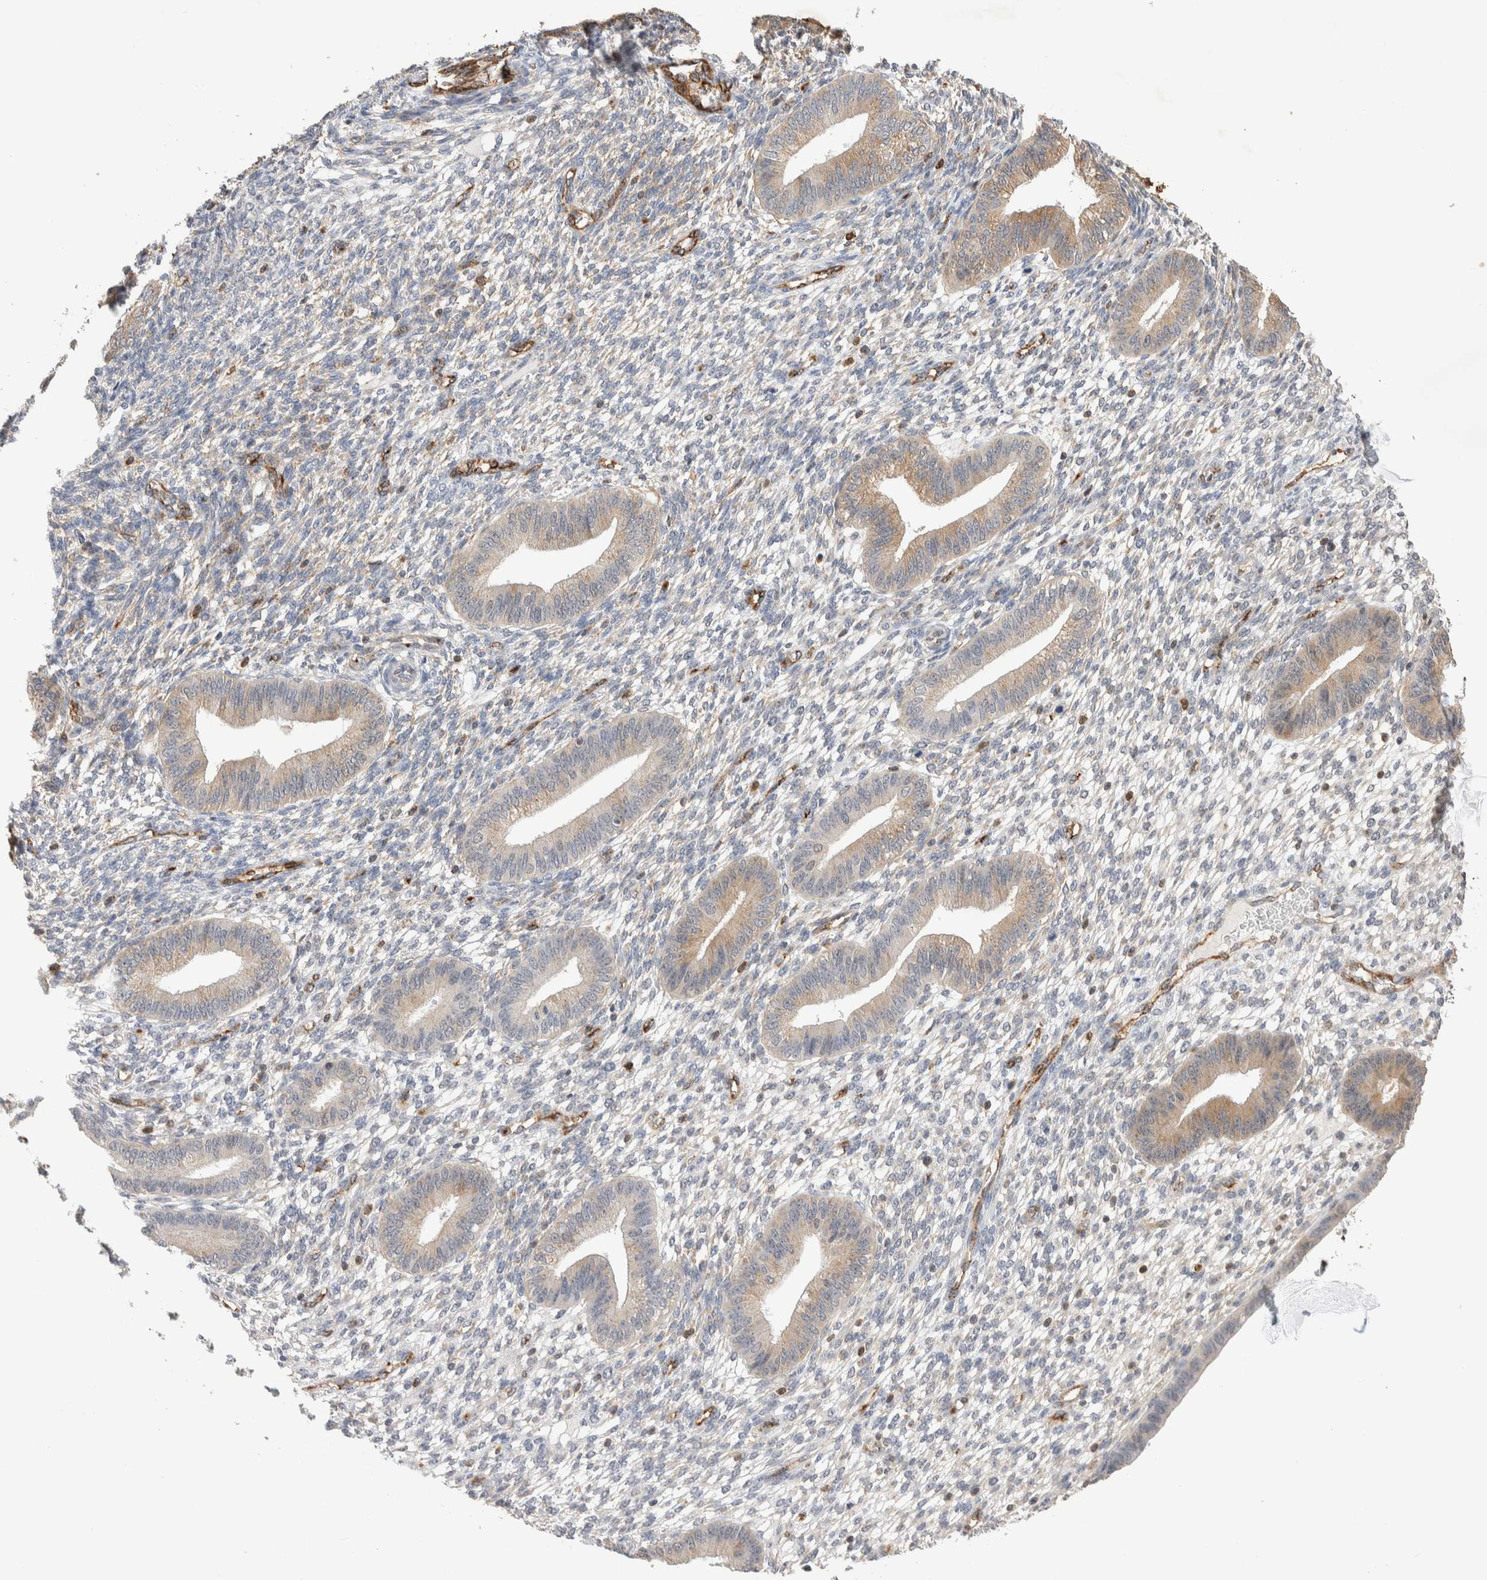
{"staining": {"intensity": "negative", "quantity": "none", "location": "none"}, "tissue": "endometrium", "cell_type": "Cells in endometrial stroma", "image_type": "normal", "snomed": [{"axis": "morphology", "description": "Normal tissue, NOS"}, {"axis": "topography", "description": "Endometrium"}], "caption": "A high-resolution micrograph shows immunohistochemistry staining of normal endometrium, which shows no significant expression in cells in endometrial stroma. (DAB (3,3'-diaminobenzidine) immunohistochemistry (IHC) with hematoxylin counter stain).", "gene": "NSMAF", "patient": {"sex": "female", "age": 46}}